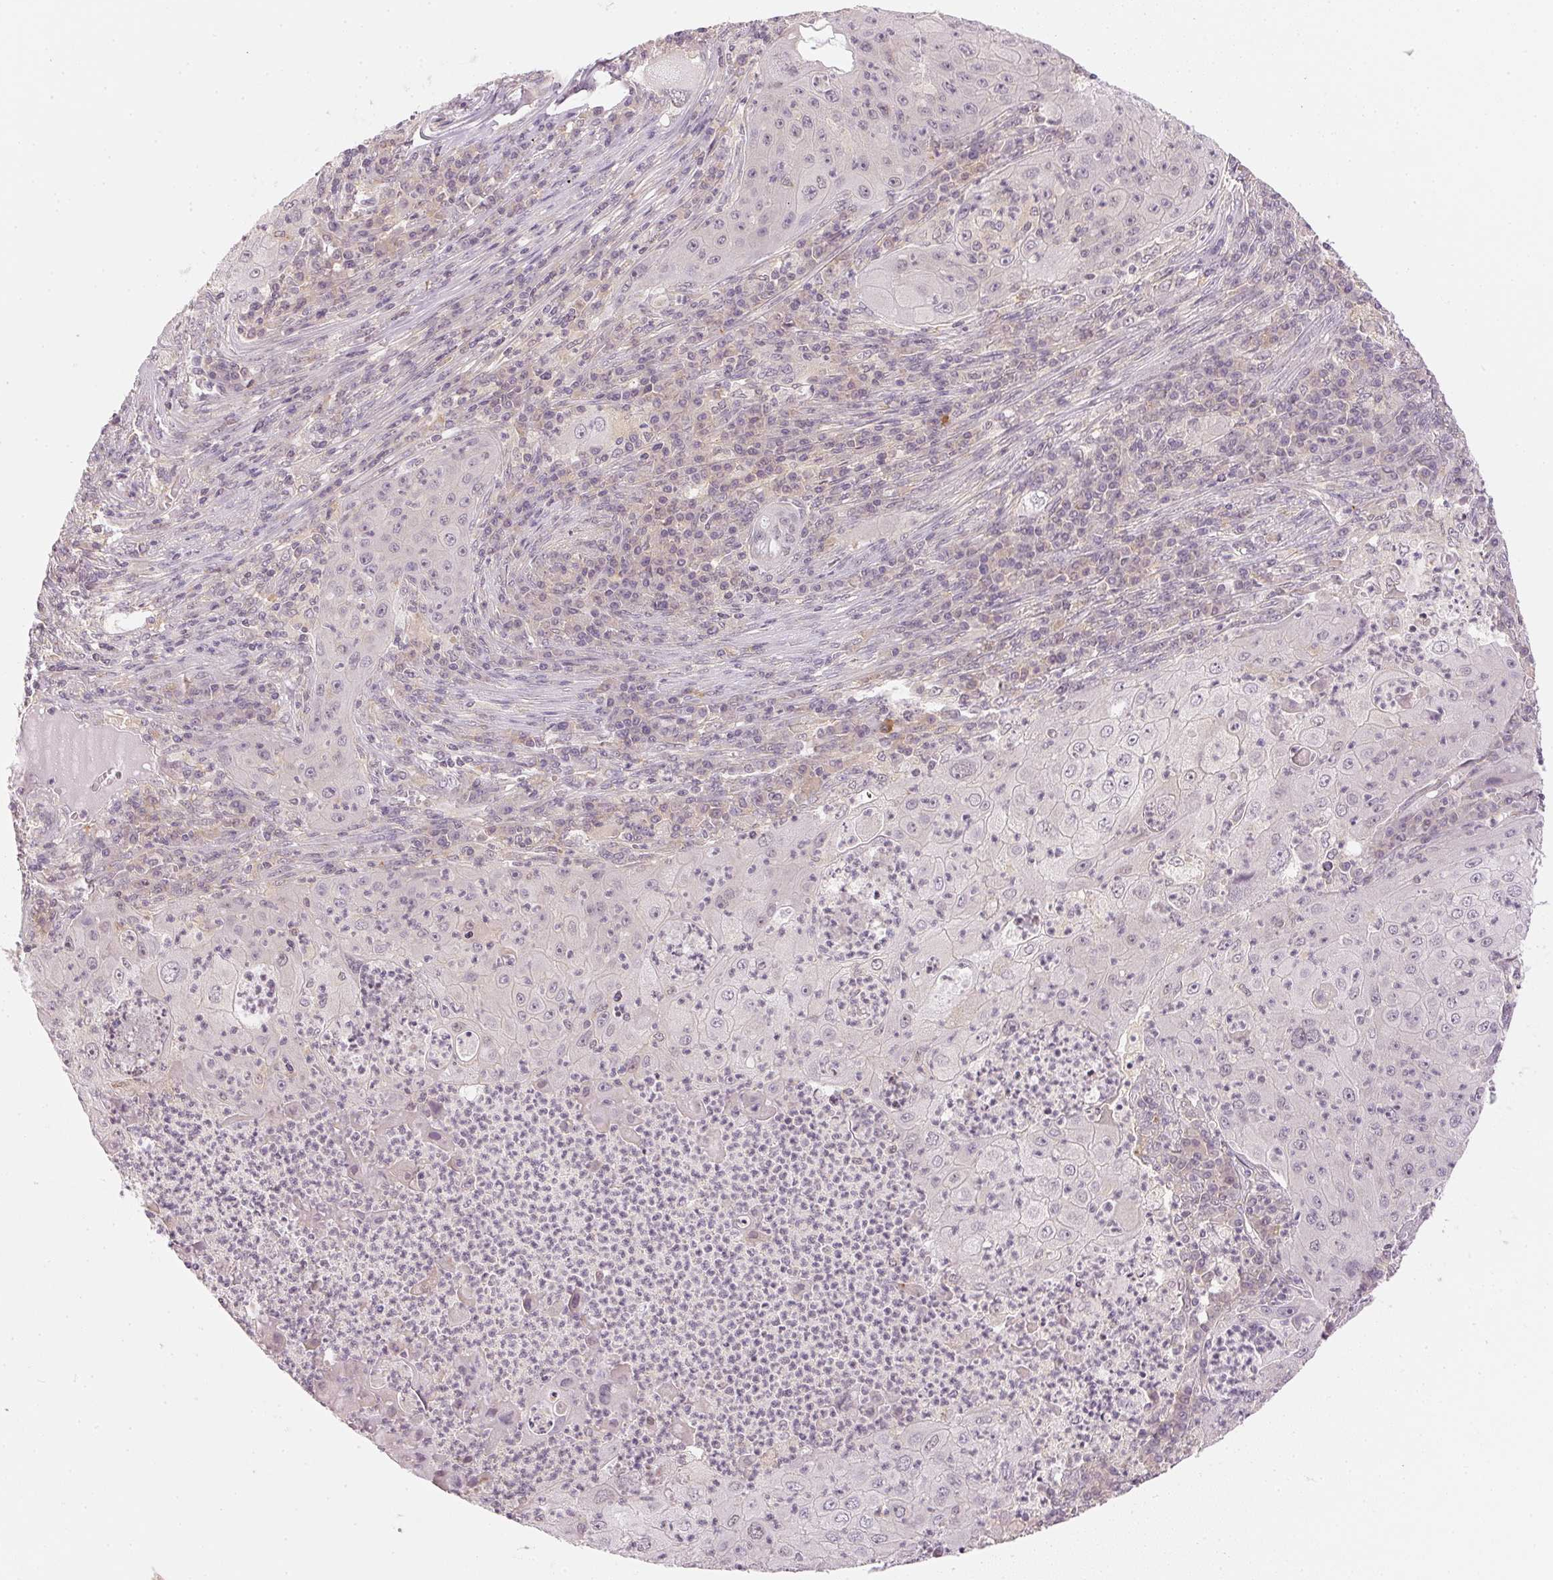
{"staining": {"intensity": "negative", "quantity": "none", "location": "none"}, "tissue": "lung cancer", "cell_type": "Tumor cells", "image_type": "cancer", "snomed": [{"axis": "morphology", "description": "Squamous cell carcinoma, NOS"}, {"axis": "topography", "description": "Lung"}], "caption": "A high-resolution histopathology image shows immunohistochemistry (IHC) staining of lung cancer (squamous cell carcinoma), which exhibits no significant staining in tumor cells. (DAB (3,3'-diaminobenzidine) immunohistochemistry, high magnification).", "gene": "KPRP", "patient": {"sex": "female", "age": 59}}